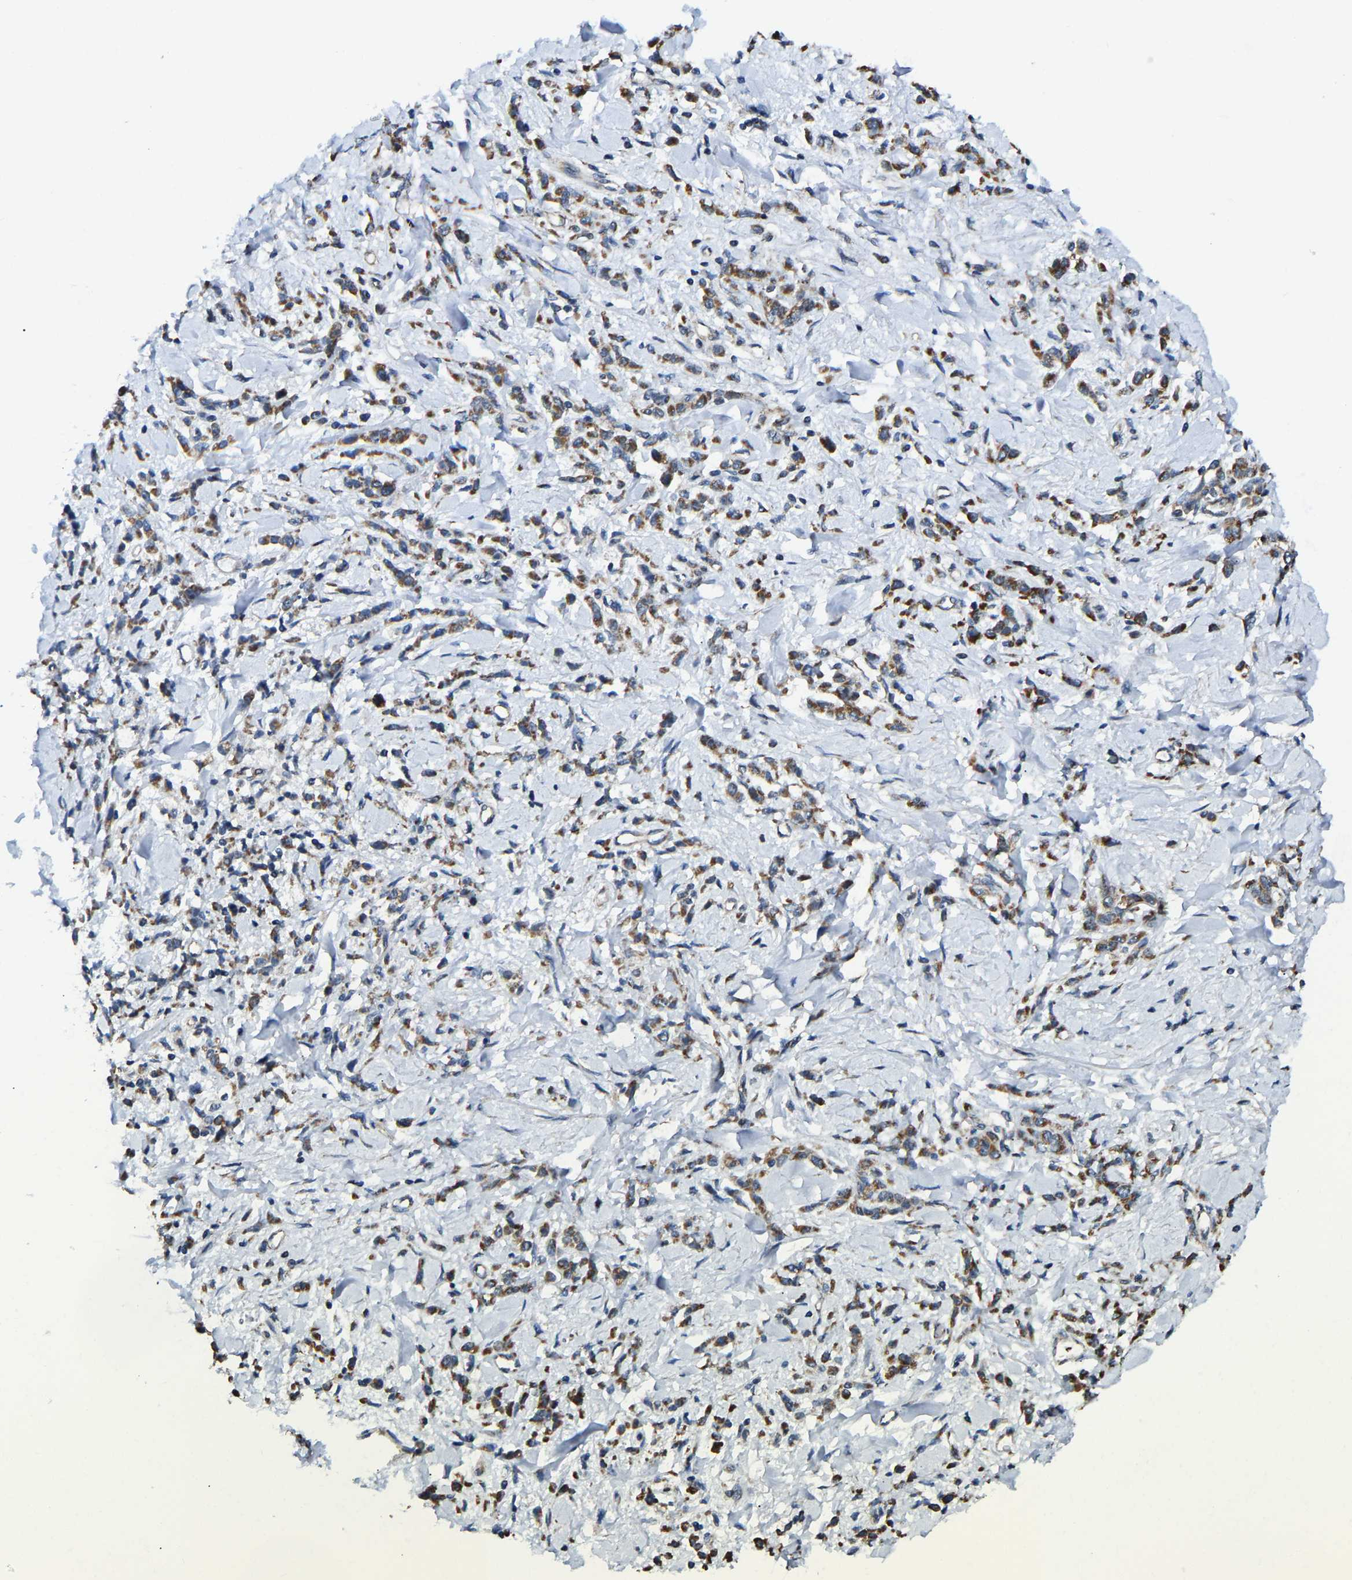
{"staining": {"intensity": "moderate", "quantity": ">75%", "location": "cytoplasmic/membranous"}, "tissue": "stomach cancer", "cell_type": "Tumor cells", "image_type": "cancer", "snomed": [{"axis": "morphology", "description": "Normal tissue, NOS"}, {"axis": "morphology", "description": "Adenocarcinoma, NOS"}, {"axis": "topography", "description": "Stomach"}], "caption": "Immunohistochemistry (IHC) staining of stomach cancer (adenocarcinoma), which displays medium levels of moderate cytoplasmic/membranous positivity in approximately >75% of tumor cells indicating moderate cytoplasmic/membranous protein positivity. The staining was performed using DAB (3,3'-diaminobenzidine) (brown) for protein detection and nuclei were counterstained in hematoxylin (blue).", "gene": "GIMAP7", "patient": {"sex": "male", "age": 82}}